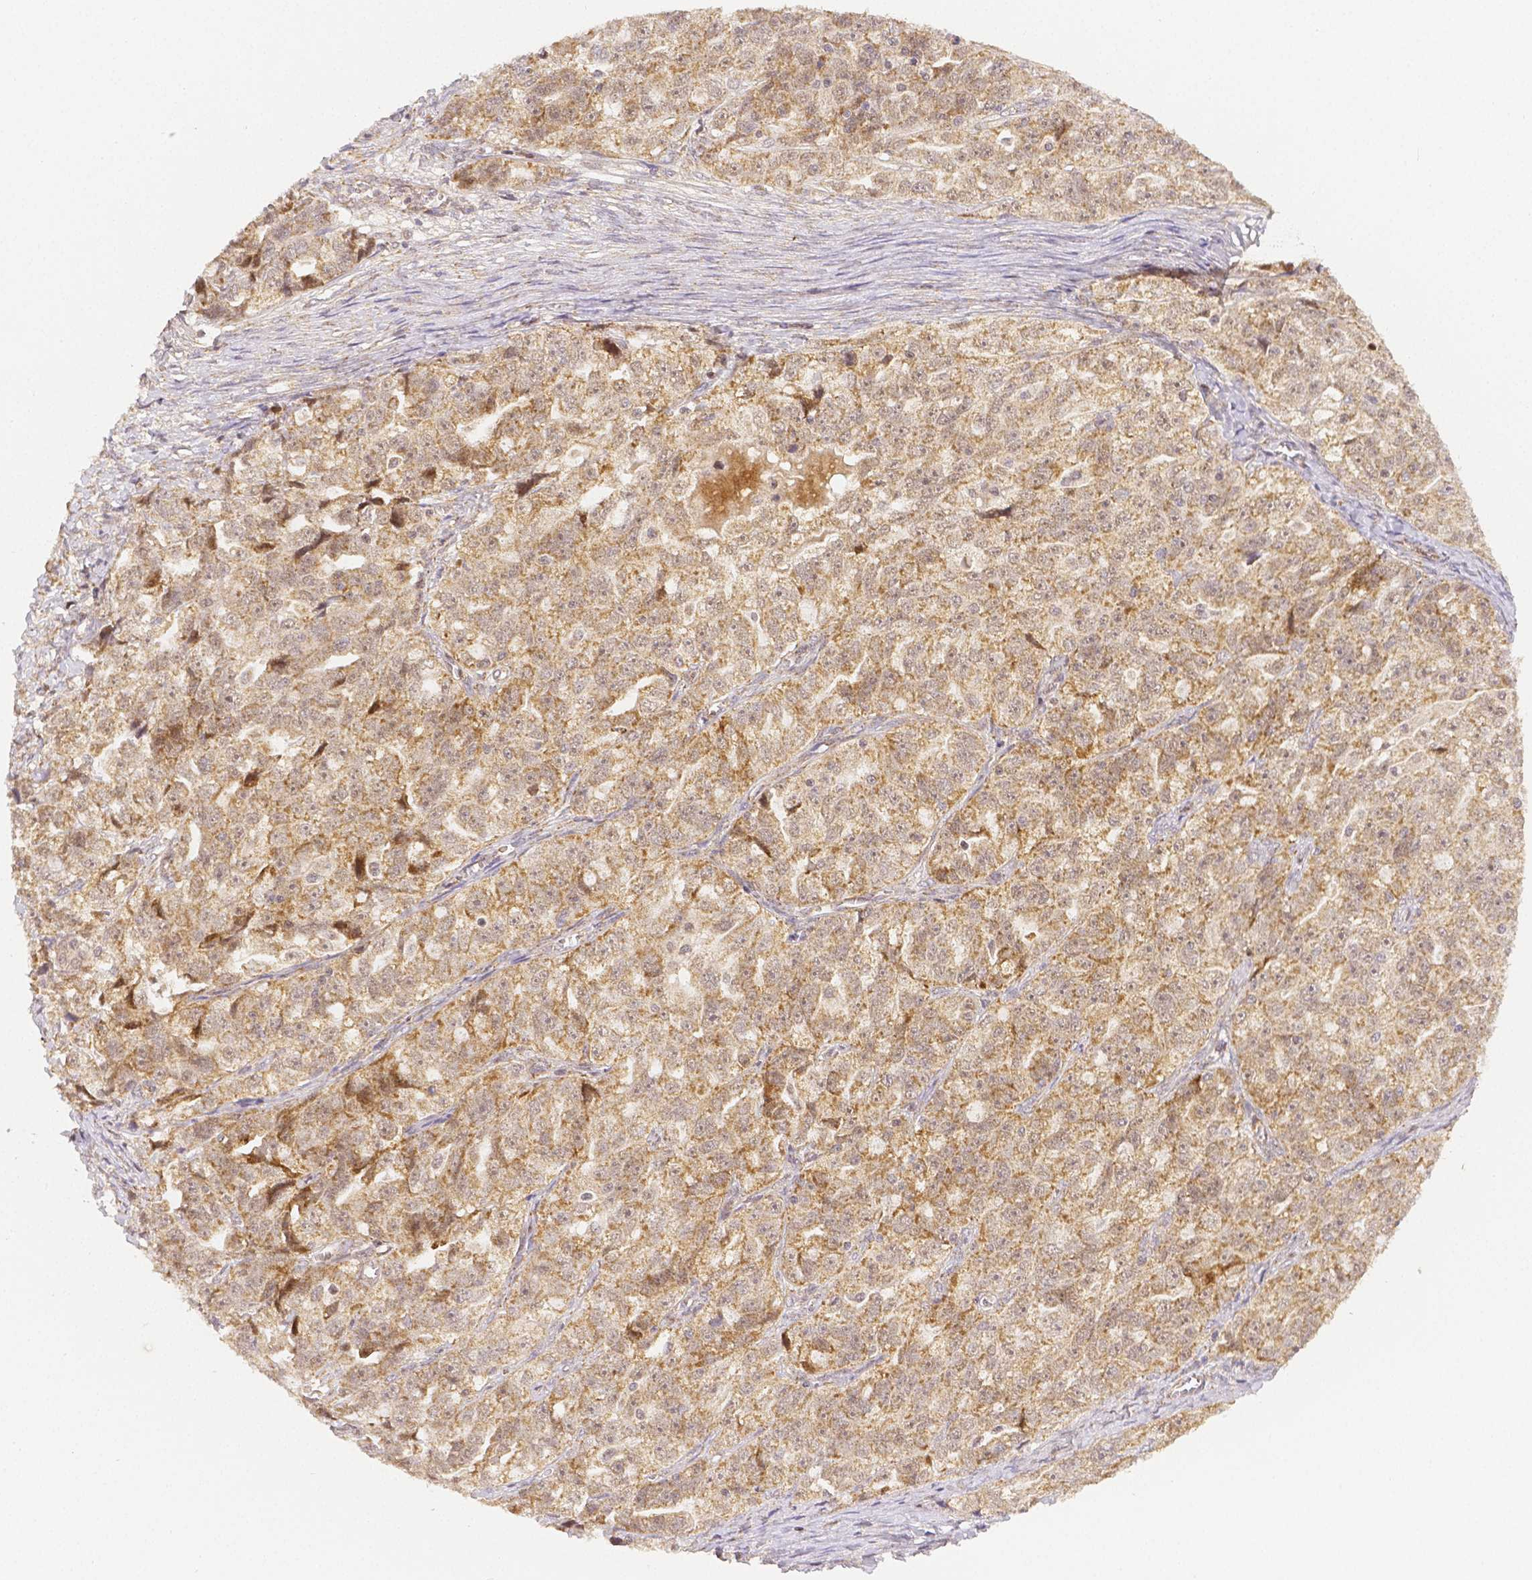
{"staining": {"intensity": "moderate", "quantity": ">75%", "location": "cytoplasmic/membranous,nuclear"}, "tissue": "ovarian cancer", "cell_type": "Tumor cells", "image_type": "cancer", "snomed": [{"axis": "morphology", "description": "Cystadenocarcinoma, serous, NOS"}, {"axis": "topography", "description": "Ovary"}], "caption": "High-magnification brightfield microscopy of serous cystadenocarcinoma (ovarian) stained with DAB (3,3'-diaminobenzidine) (brown) and counterstained with hematoxylin (blue). tumor cells exhibit moderate cytoplasmic/membranous and nuclear positivity is seen in about>75% of cells.", "gene": "RHOT1", "patient": {"sex": "female", "age": 51}}